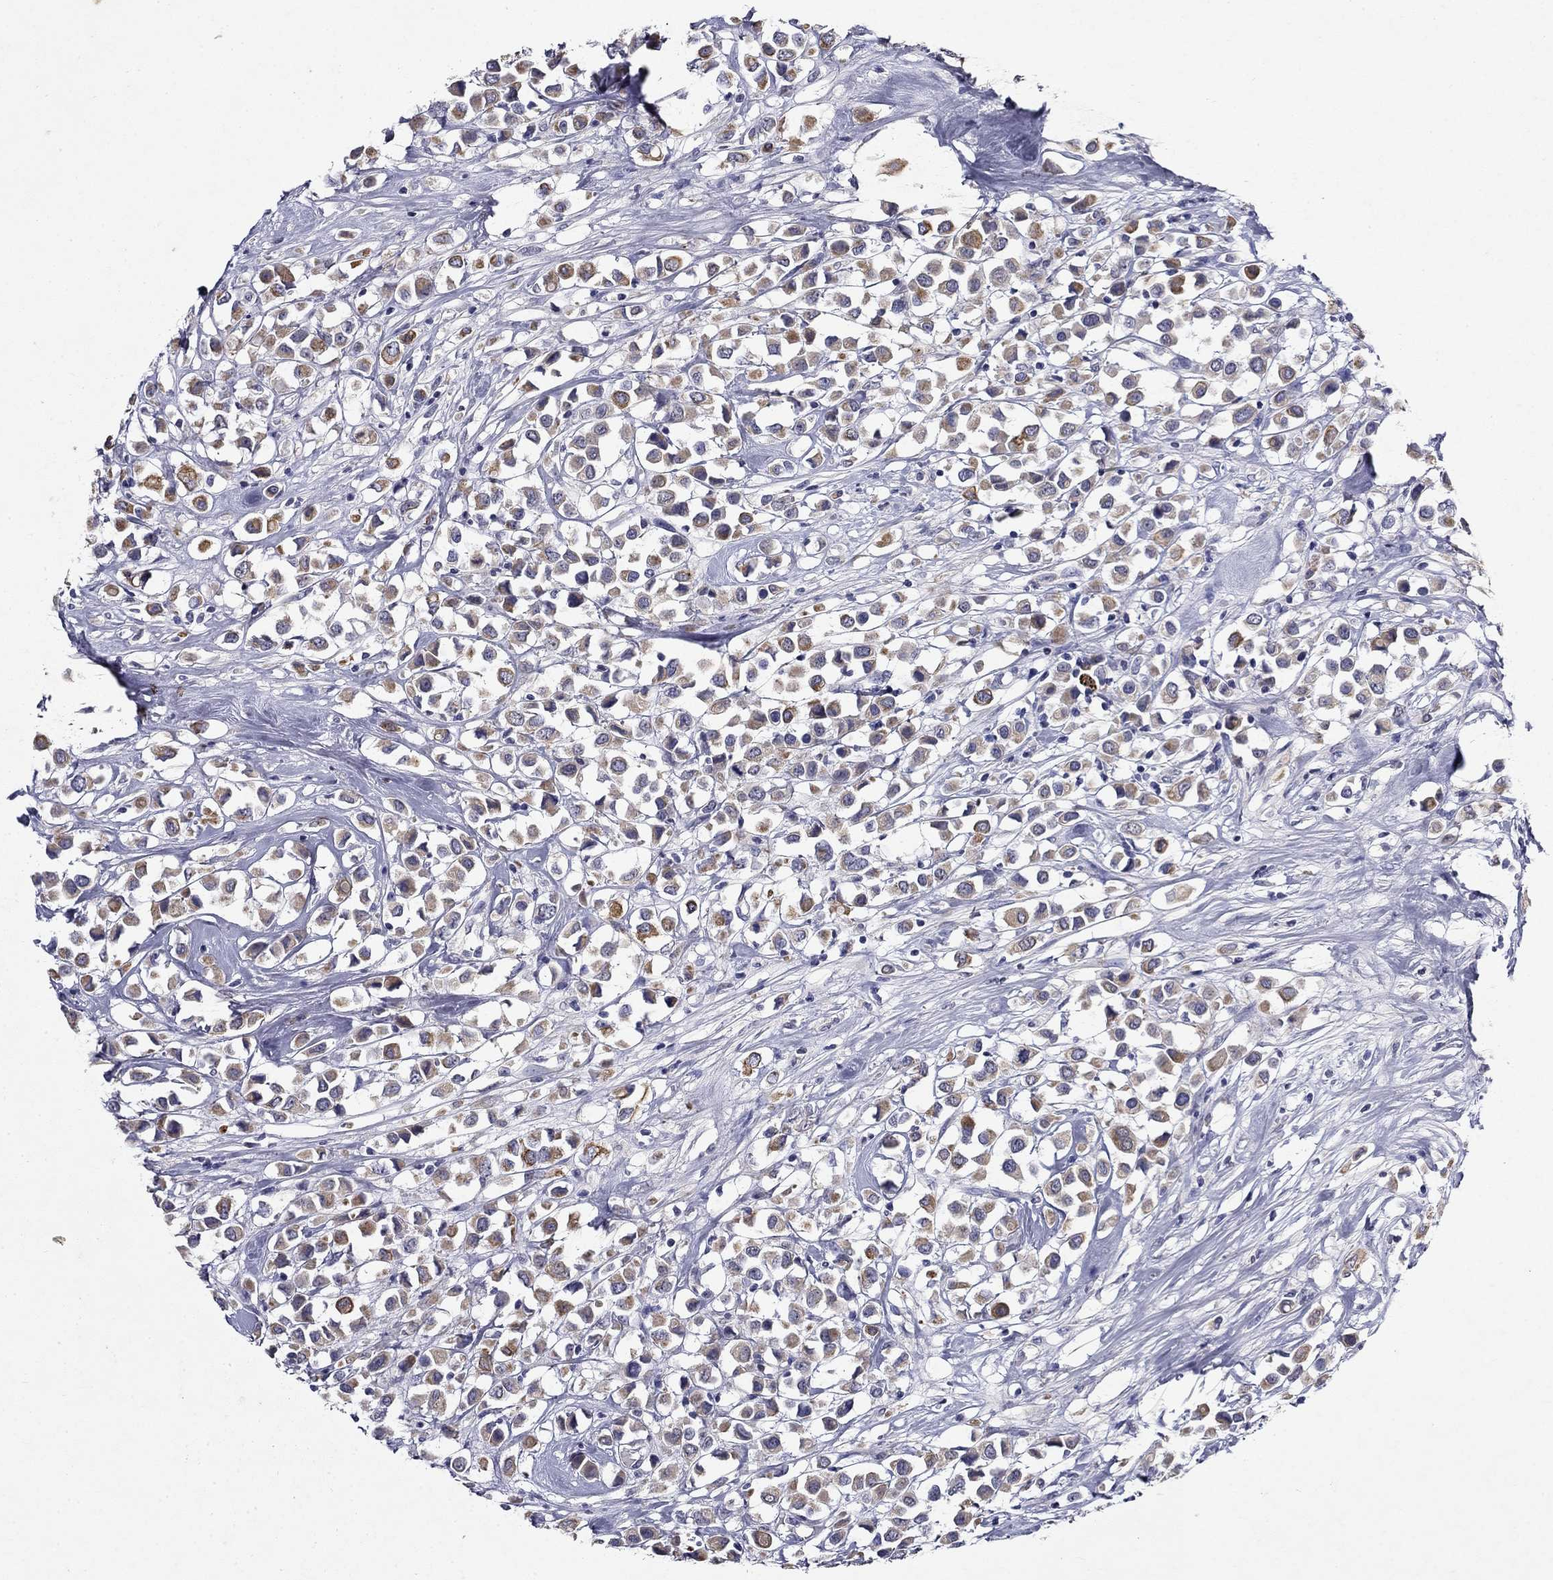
{"staining": {"intensity": "moderate", "quantity": "25%-75%", "location": "cytoplasmic/membranous"}, "tissue": "breast cancer", "cell_type": "Tumor cells", "image_type": "cancer", "snomed": [{"axis": "morphology", "description": "Duct carcinoma"}, {"axis": "topography", "description": "Breast"}], "caption": "Immunohistochemistry of human breast invasive ductal carcinoma demonstrates medium levels of moderate cytoplasmic/membranous positivity in about 25%-75% of tumor cells.", "gene": "IRF5", "patient": {"sex": "female", "age": 61}}